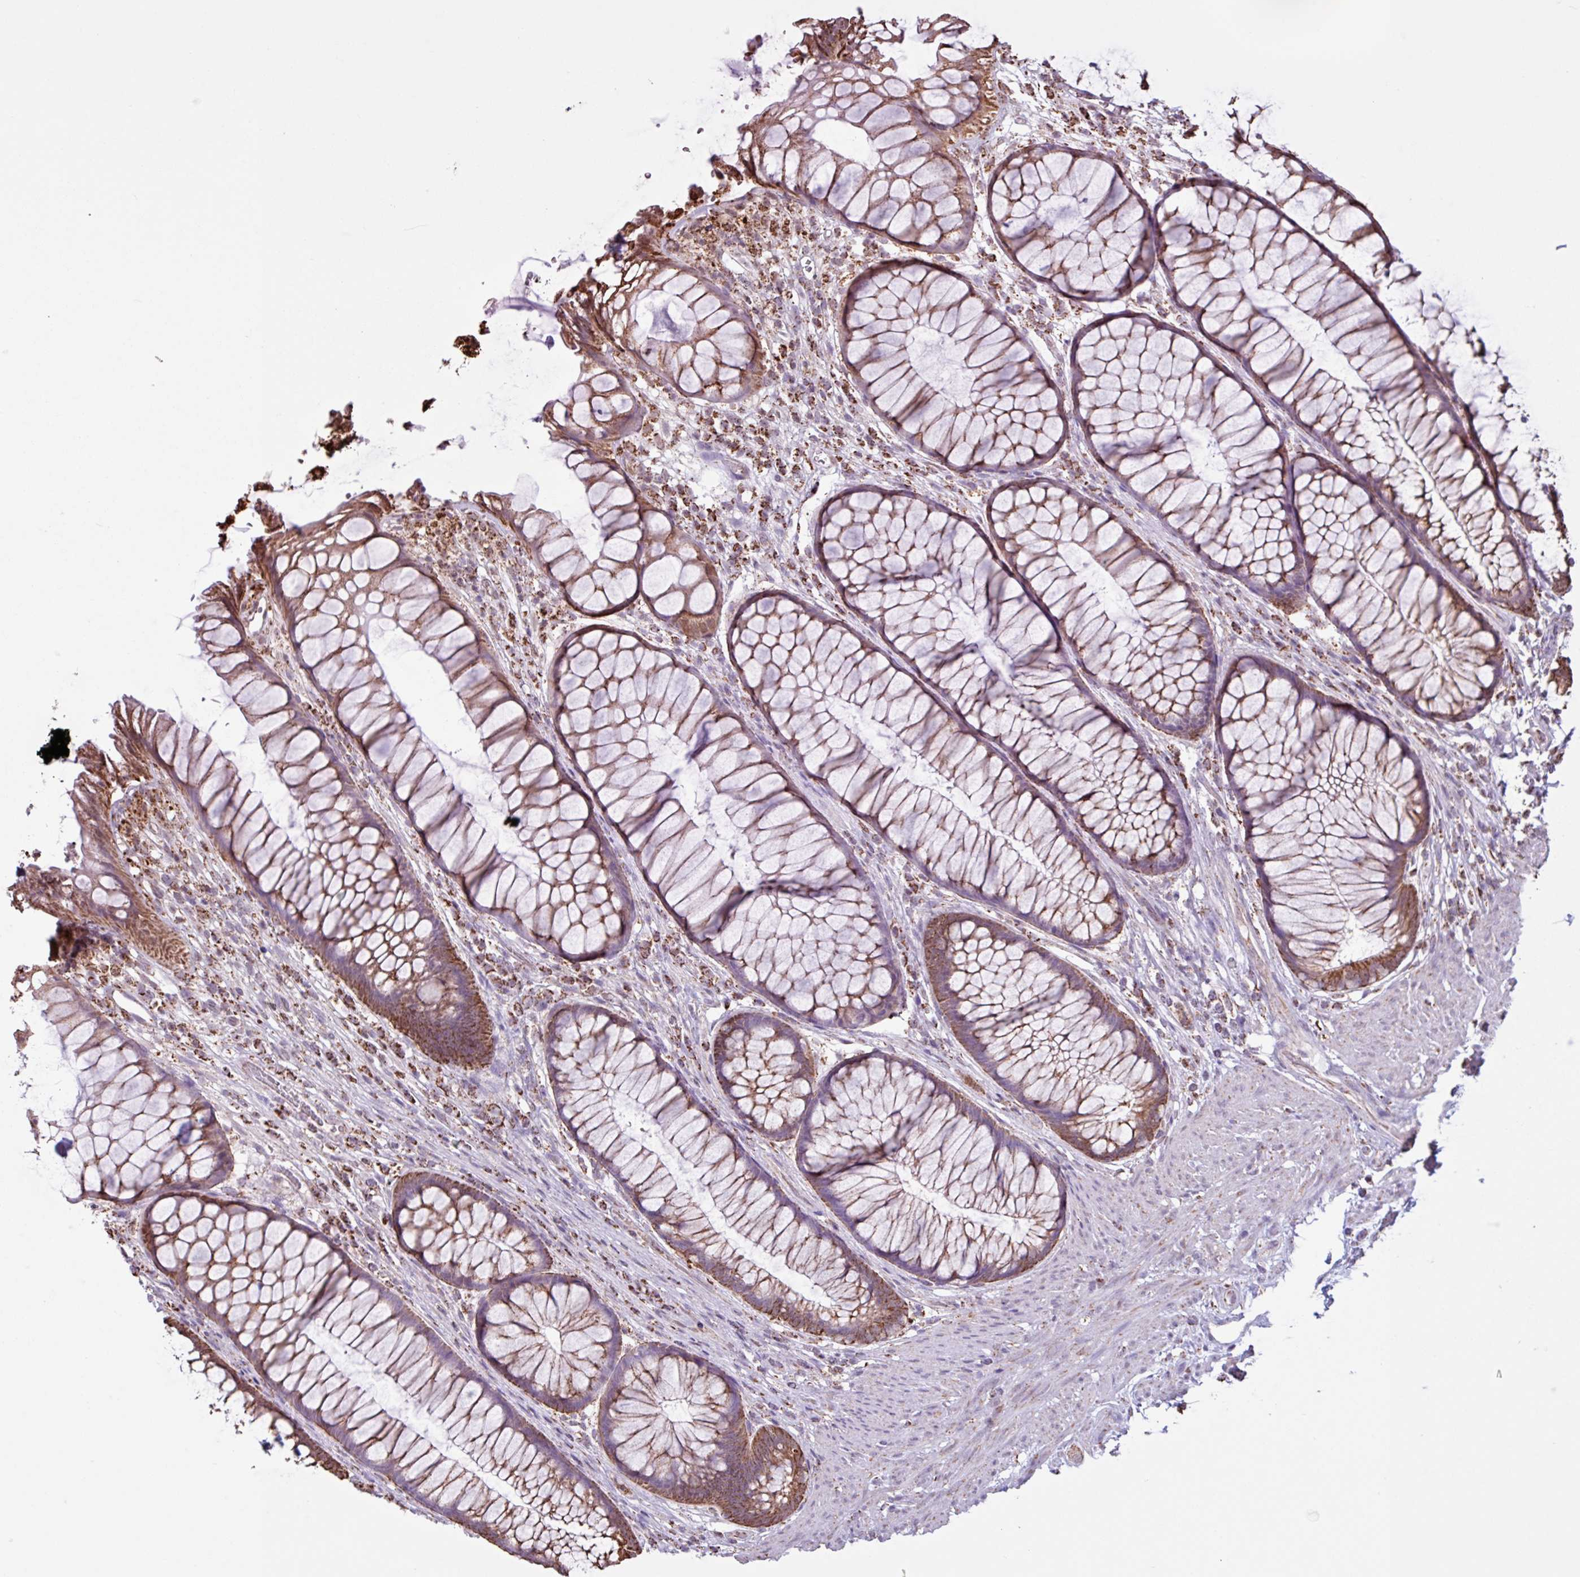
{"staining": {"intensity": "strong", "quantity": ">75%", "location": "cytoplasmic/membranous"}, "tissue": "rectum", "cell_type": "Glandular cells", "image_type": "normal", "snomed": [{"axis": "morphology", "description": "Normal tissue, NOS"}, {"axis": "topography", "description": "Smooth muscle"}, {"axis": "topography", "description": "Rectum"}], "caption": "An immunohistochemistry (IHC) image of normal tissue is shown. Protein staining in brown shows strong cytoplasmic/membranous positivity in rectum within glandular cells. (DAB (3,3'-diaminobenzidine) IHC with brightfield microscopy, high magnification).", "gene": "ALG8", "patient": {"sex": "male", "age": 53}}